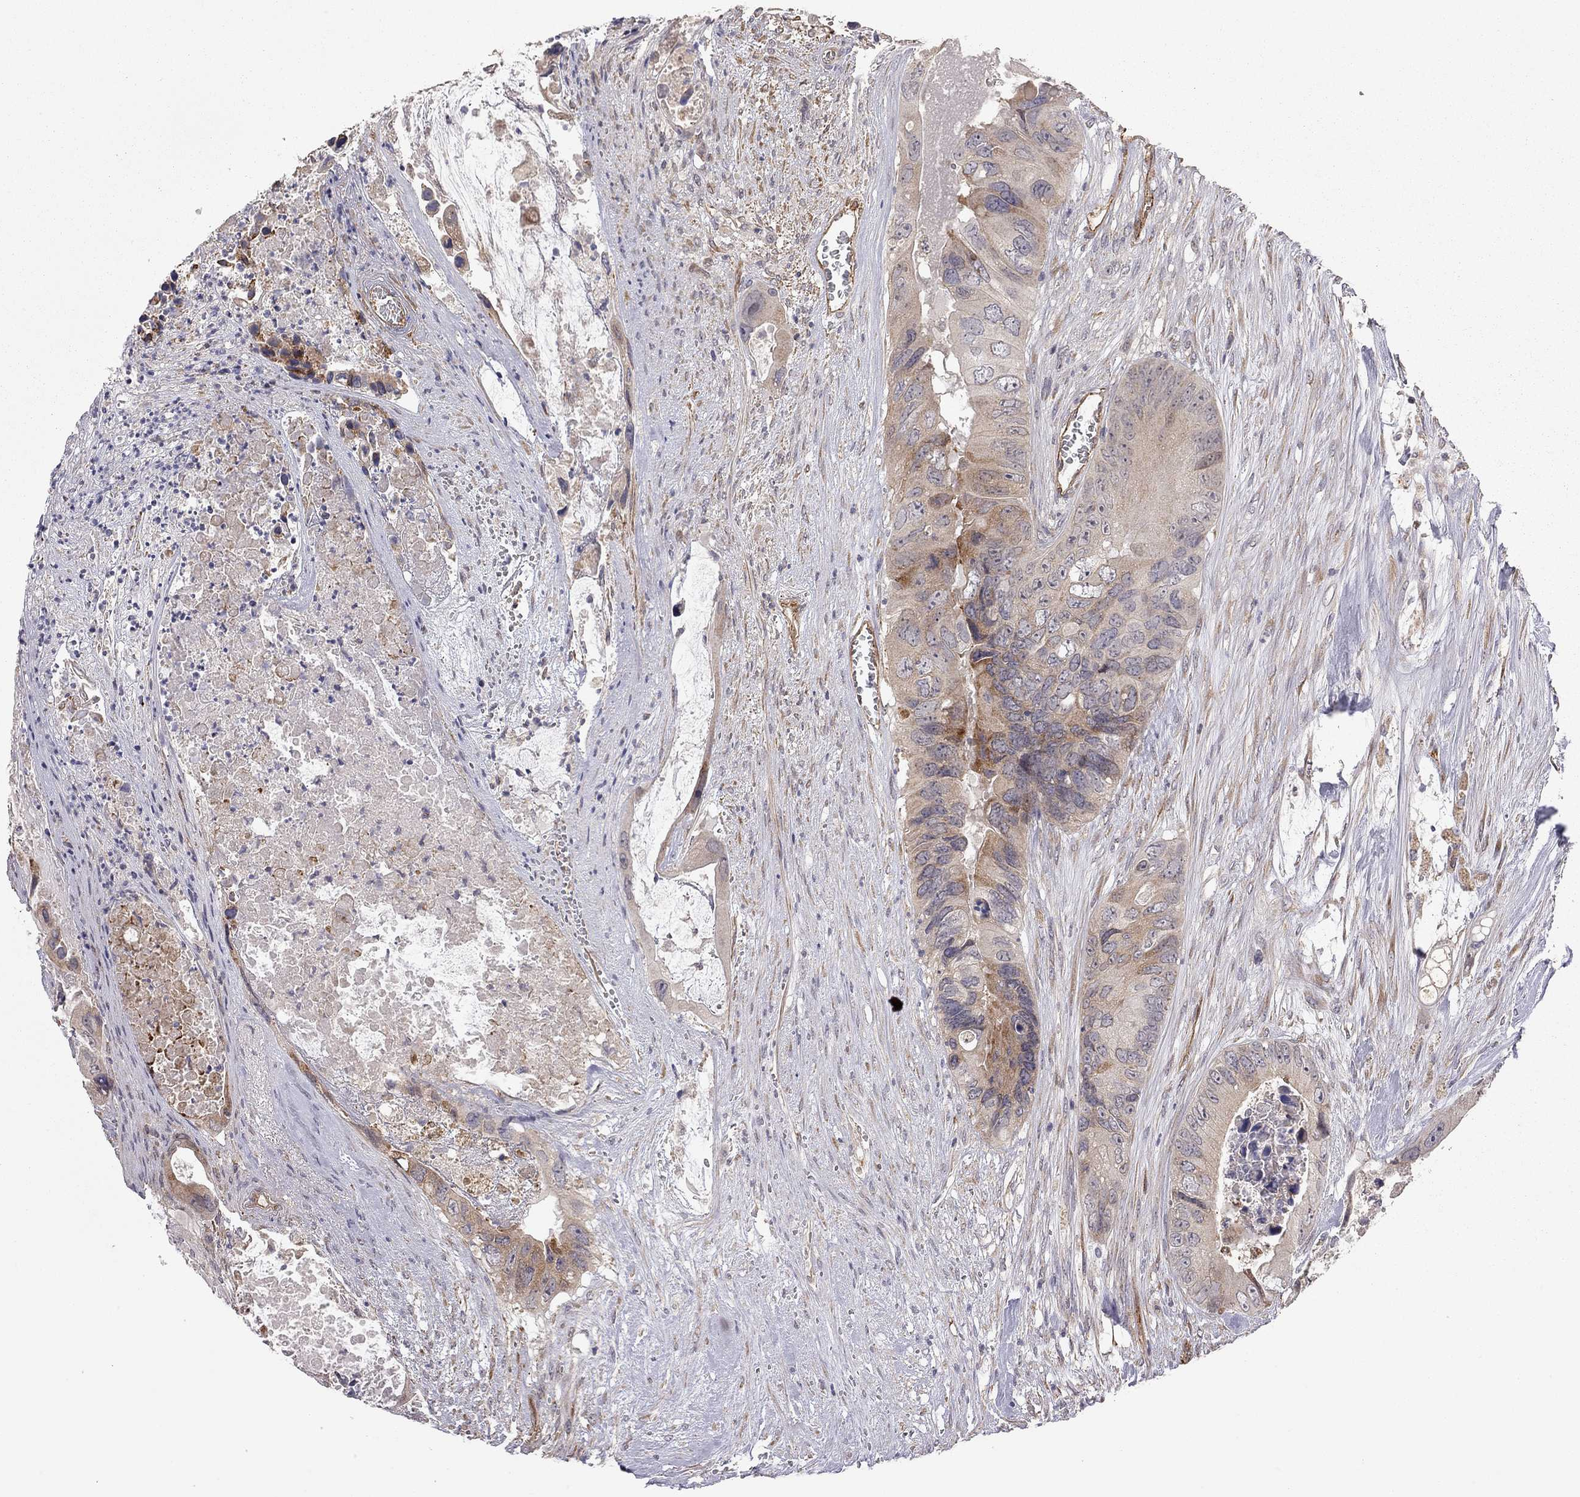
{"staining": {"intensity": "moderate", "quantity": "<25%", "location": "cytoplasmic/membranous"}, "tissue": "colorectal cancer", "cell_type": "Tumor cells", "image_type": "cancer", "snomed": [{"axis": "morphology", "description": "Adenocarcinoma, NOS"}, {"axis": "topography", "description": "Rectum"}], "caption": "DAB (3,3'-diaminobenzidine) immunohistochemical staining of colorectal cancer (adenocarcinoma) reveals moderate cytoplasmic/membranous protein staining in approximately <25% of tumor cells.", "gene": "EXOC3L2", "patient": {"sex": "male", "age": 63}}